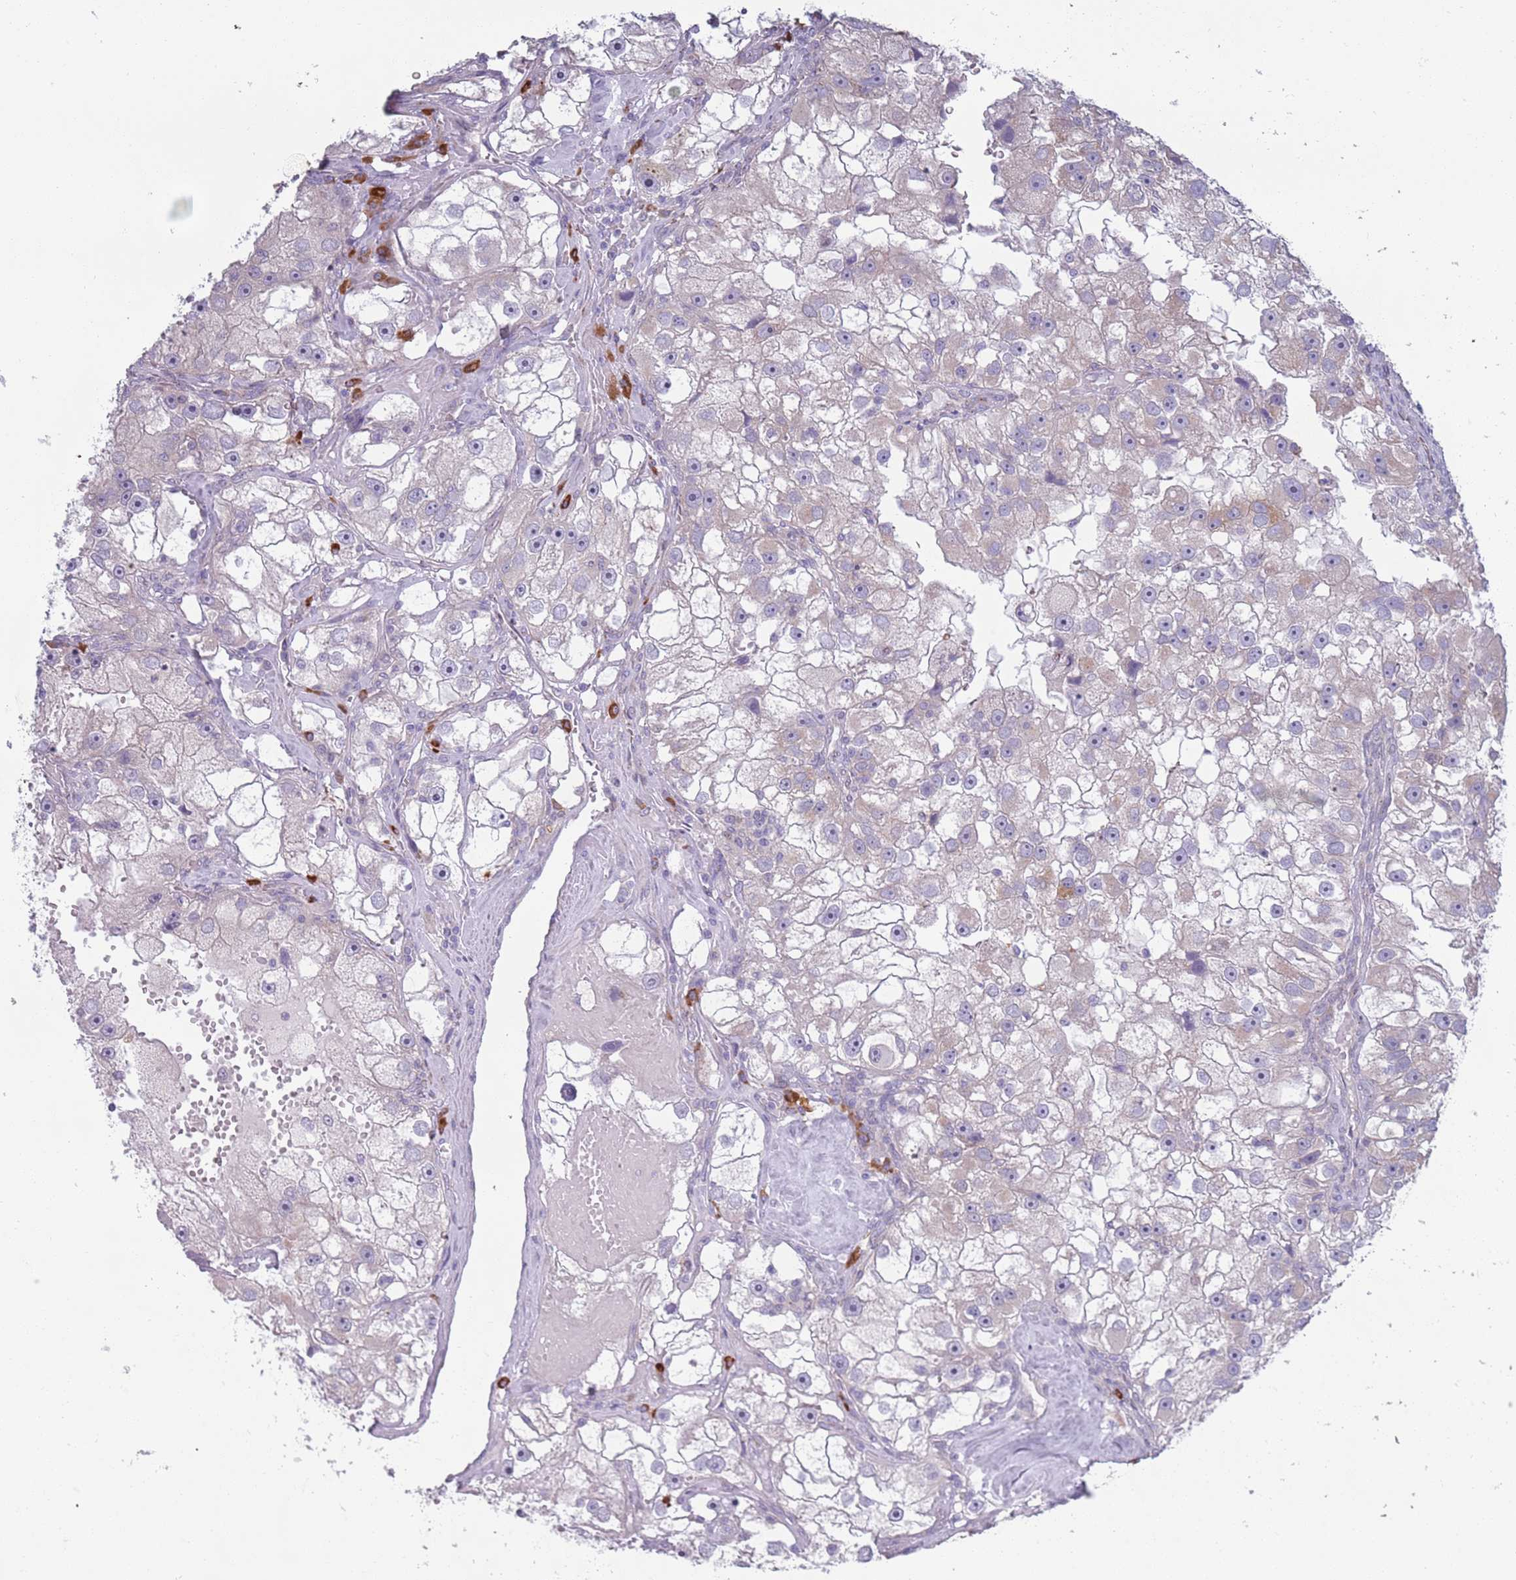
{"staining": {"intensity": "negative", "quantity": "none", "location": "none"}, "tissue": "renal cancer", "cell_type": "Tumor cells", "image_type": "cancer", "snomed": [{"axis": "morphology", "description": "Adenocarcinoma, NOS"}, {"axis": "topography", "description": "Kidney"}], "caption": "Image shows no protein expression in tumor cells of adenocarcinoma (renal) tissue.", "gene": "LTB", "patient": {"sex": "male", "age": 63}}